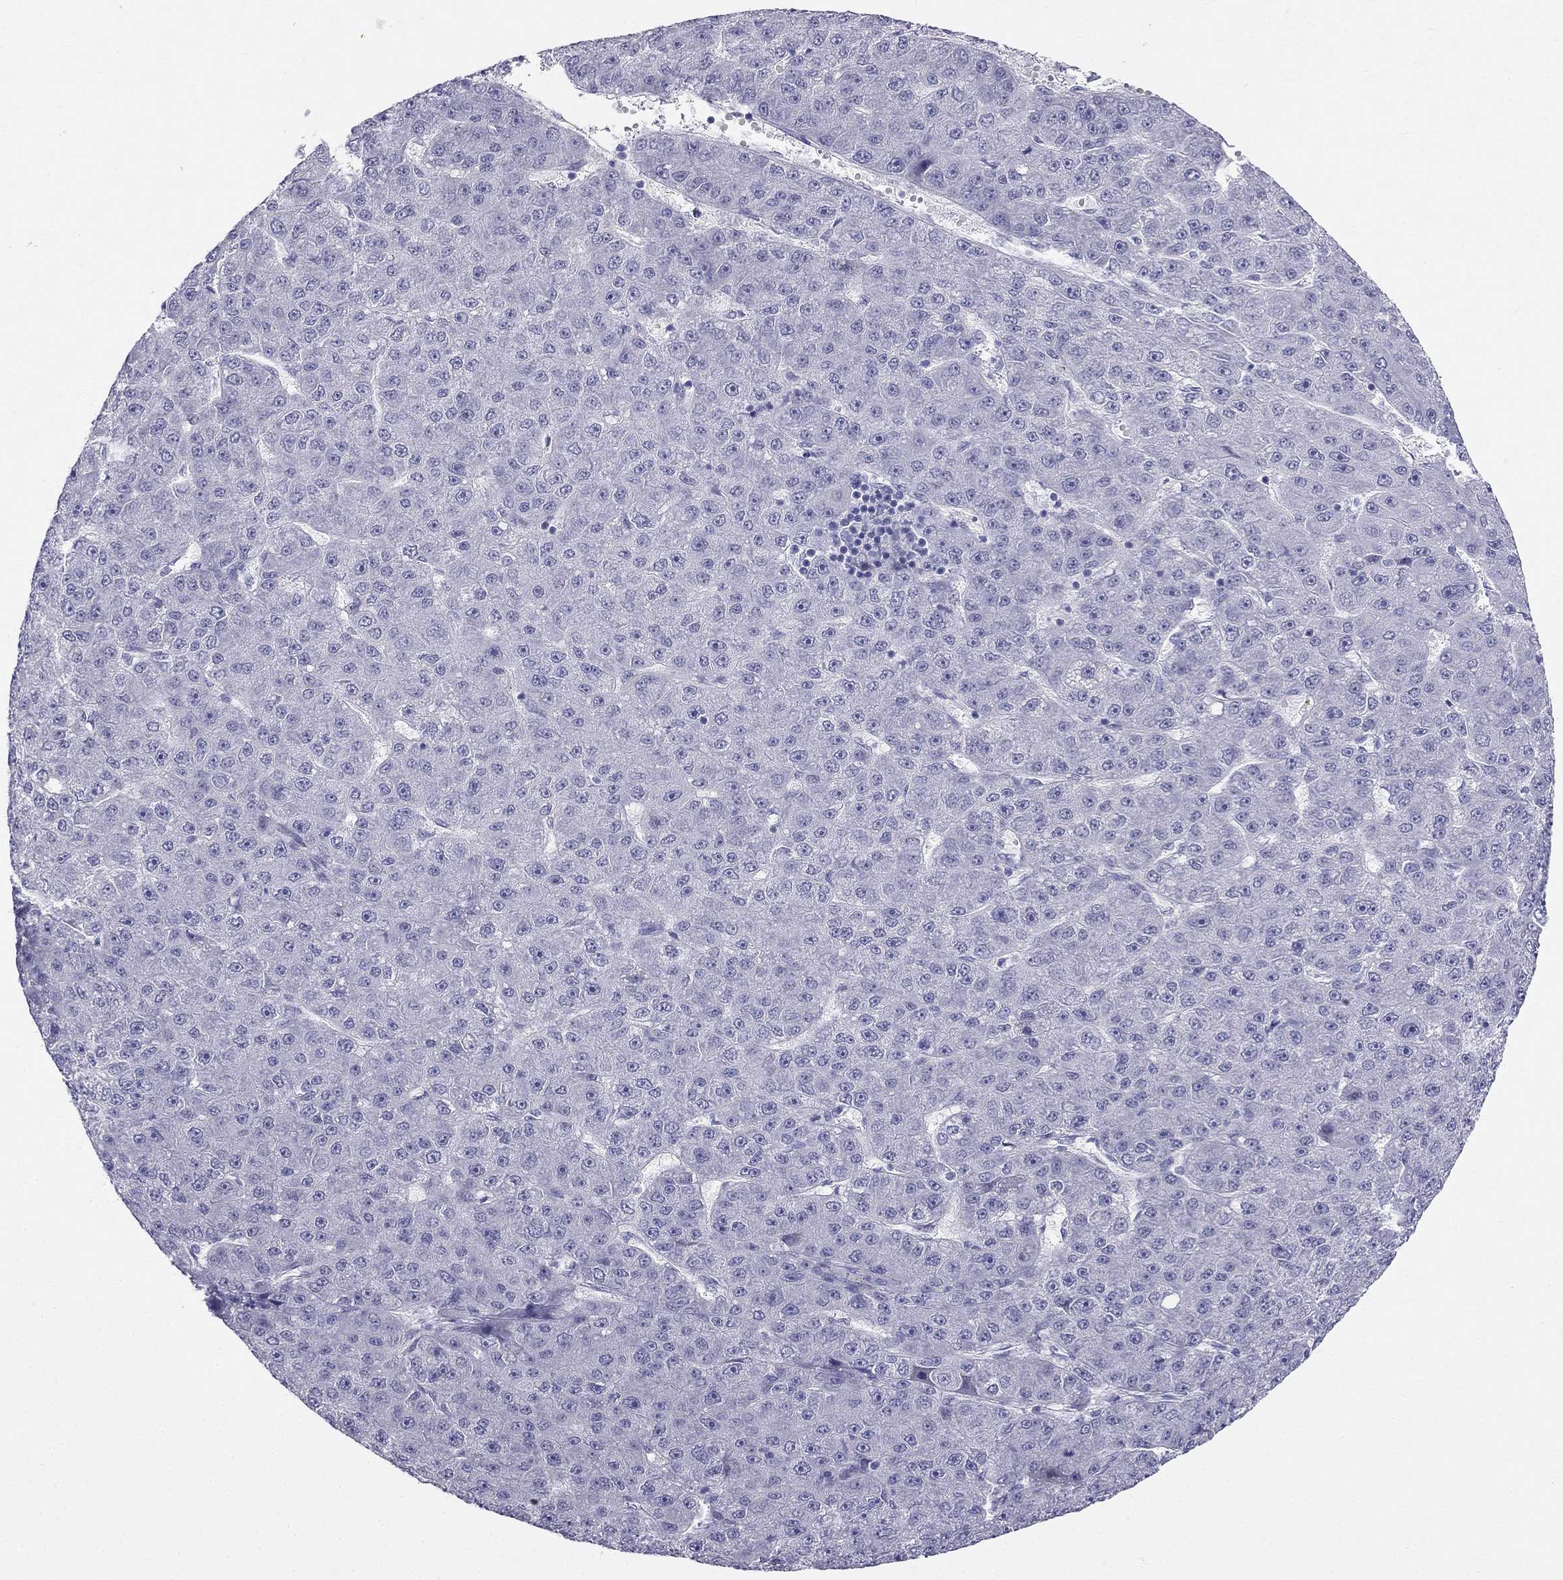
{"staining": {"intensity": "negative", "quantity": "none", "location": "none"}, "tissue": "liver cancer", "cell_type": "Tumor cells", "image_type": "cancer", "snomed": [{"axis": "morphology", "description": "Carcinoma, Hepatocellular, NOS"}, {"axis": "topography", "description": "Liver"}], "caption": "A histopathology image of human liver cancer (hepatocellular carcinoma) is negative for staining in tumor cells. (DAB IHC with hematoxylin counter stain).", "gene": "BAG5", "patient": {"sex": "male", "age": 67}}